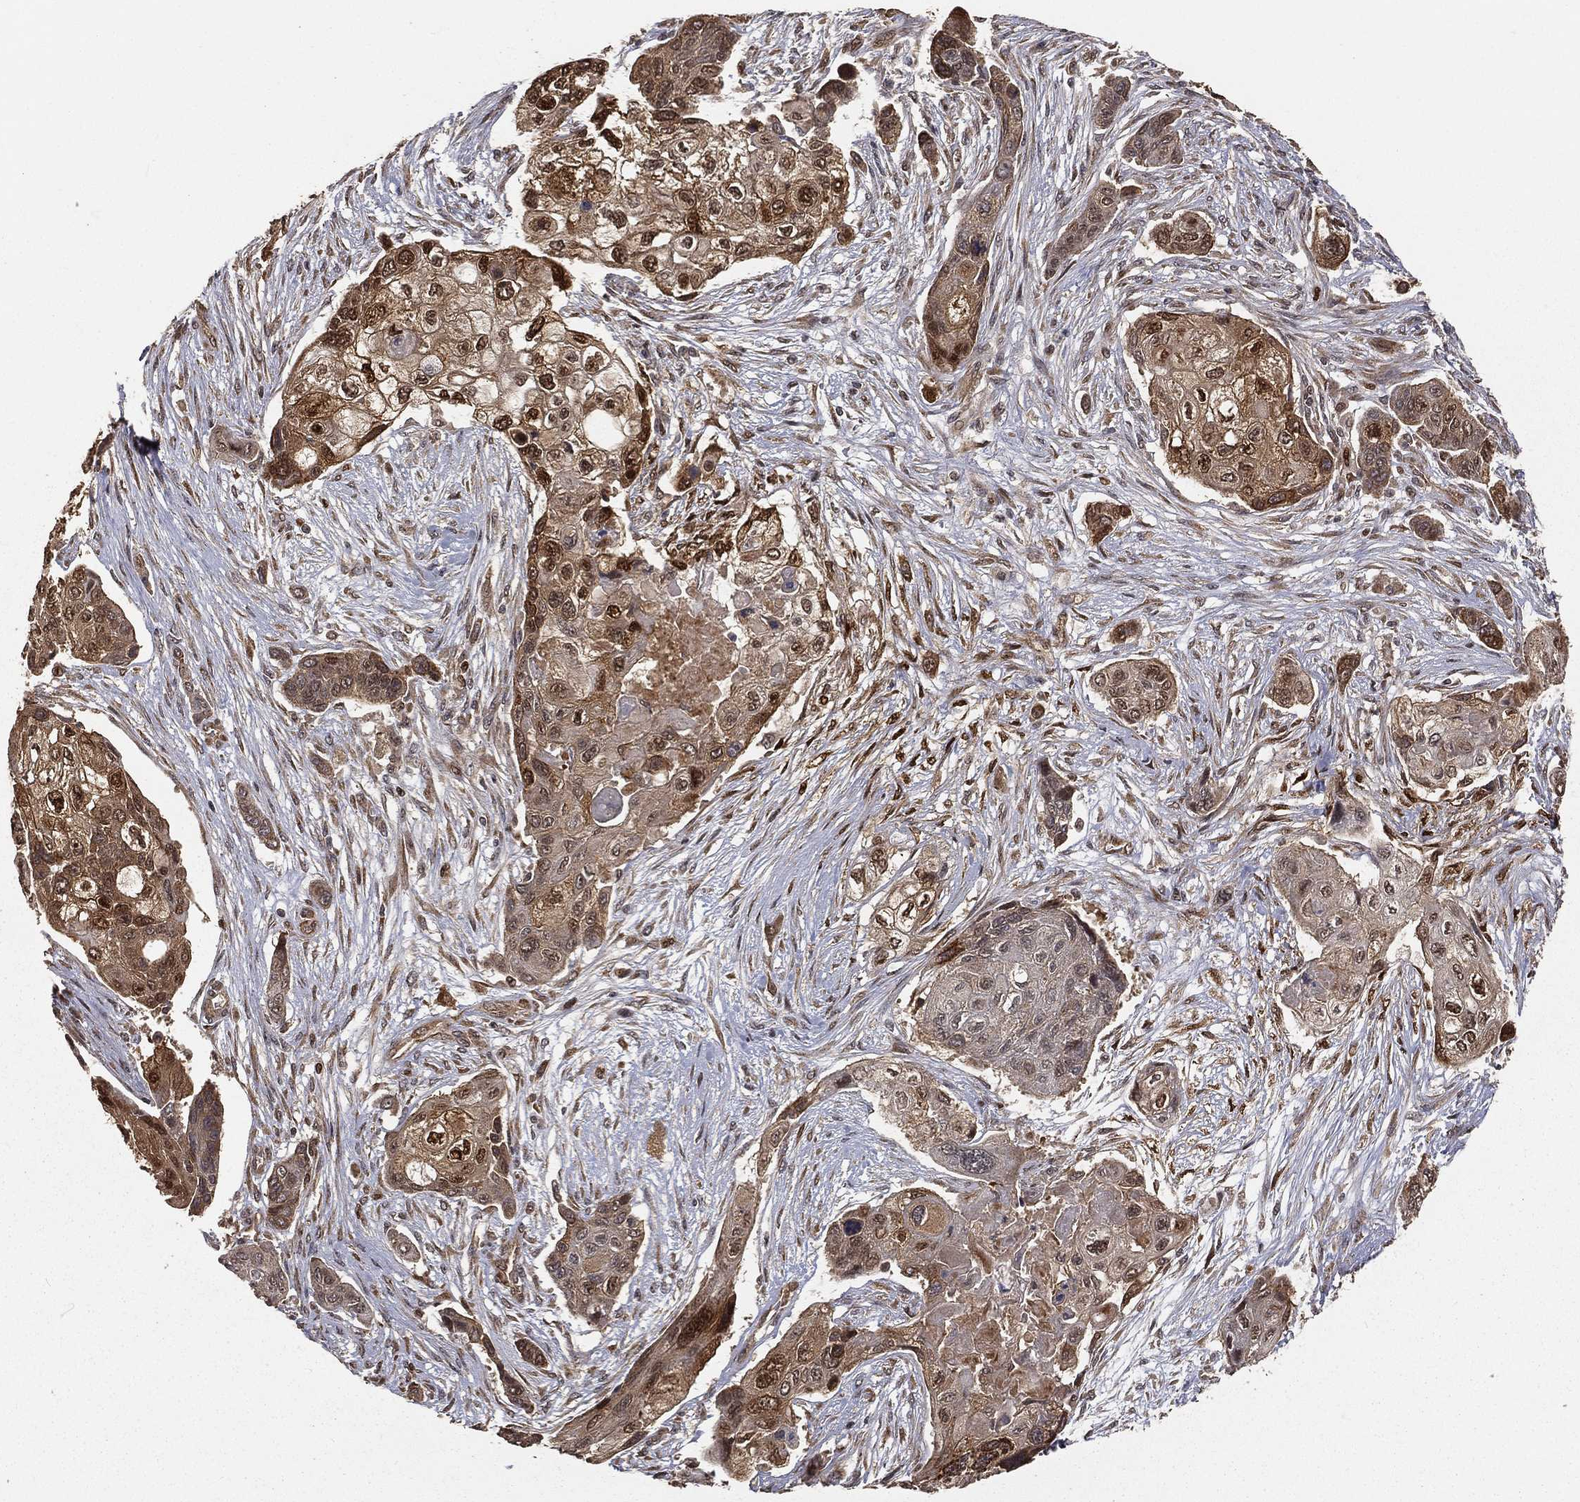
{"staining": {"intensity": "strong", "quantity": "25%-75%", "location": "cytoplasmic/membranous,nuclear"}, "tissue": "lung cancer", "cell_type": "Tumor cells", "image_type": "cancer", "snomed": [{"axis": "morphology", "description": "Squamous cell carcinoma, NOS"}, {"axis": "topography", "description": "Lung"}], "caption": "An image of human lung cancer (squamous cell carcinoma) stained for a protein shows strong cytoplasmic/membranous and nuclear brown staining in tumor cells. (IHC, brightfield microscopy, high magnification).", "gene": "MAPK1", "patient": {"sex": "male", "age": 69}}